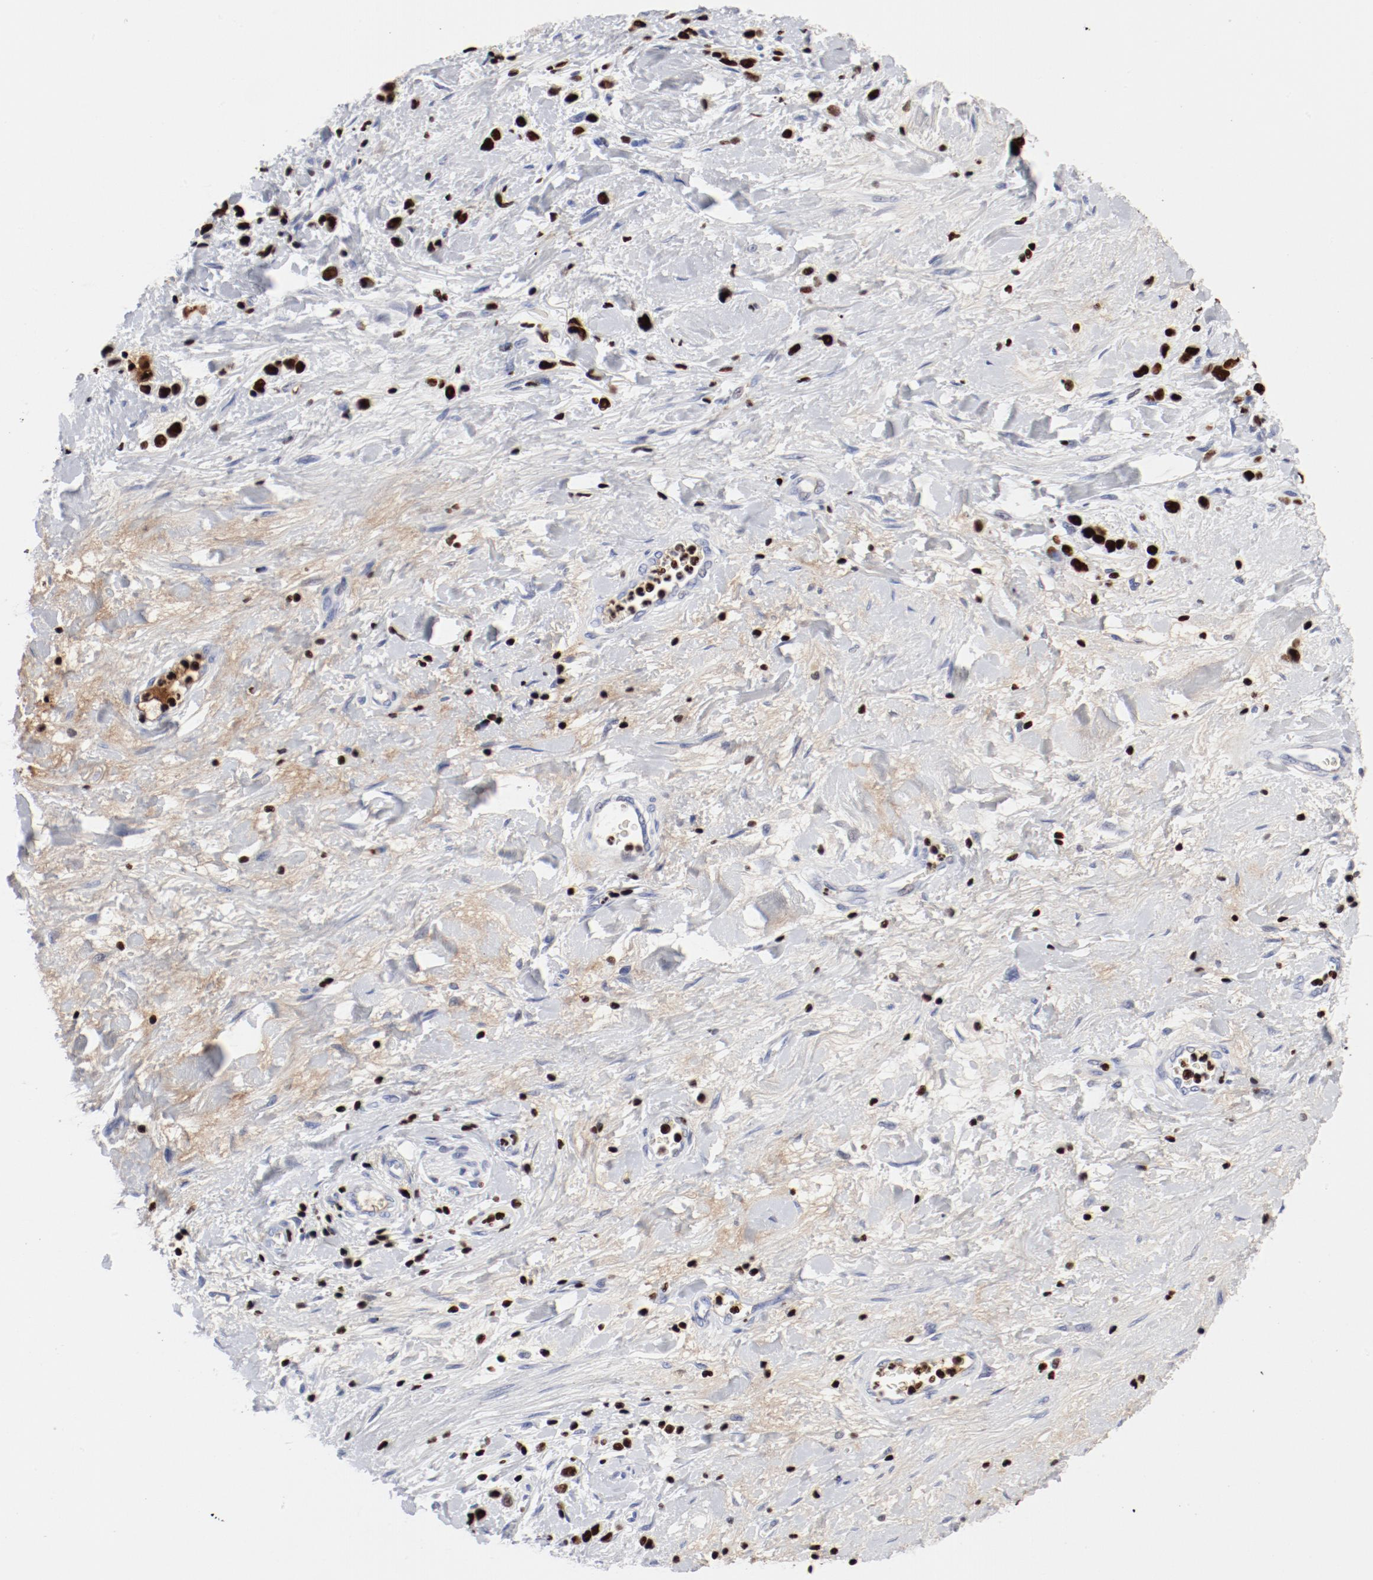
{"staining": {"intensity": "strong", "quantity": ">75%", "location": "nuclear"}, "tissue": "stomach cancer", "cell_type": "Tumor cells", "image_type": "cancer", "snomed": [{"axis": "morphology", "description": "Normal tissue, NOS"}, {"axis": "morphology", "description": "Adenocarcinoma, NOS"}, {"axis": "morphology", "description": "Adenocarcinoma, High grade"}, {"axis": "topography", "description": "Stomach, upper"}, {"axis": "topography", "description": "Stomach"}], "caption": "Protein expression analysis of human stomach adenocarcinoma reveals strong nuclear expression in approximately >75% of tumor cells. (Brightfield microscopy of DAB IHC at high magnification).", "gene": "SMARCC2", "patient": {"sex": "female", "age": 65}}